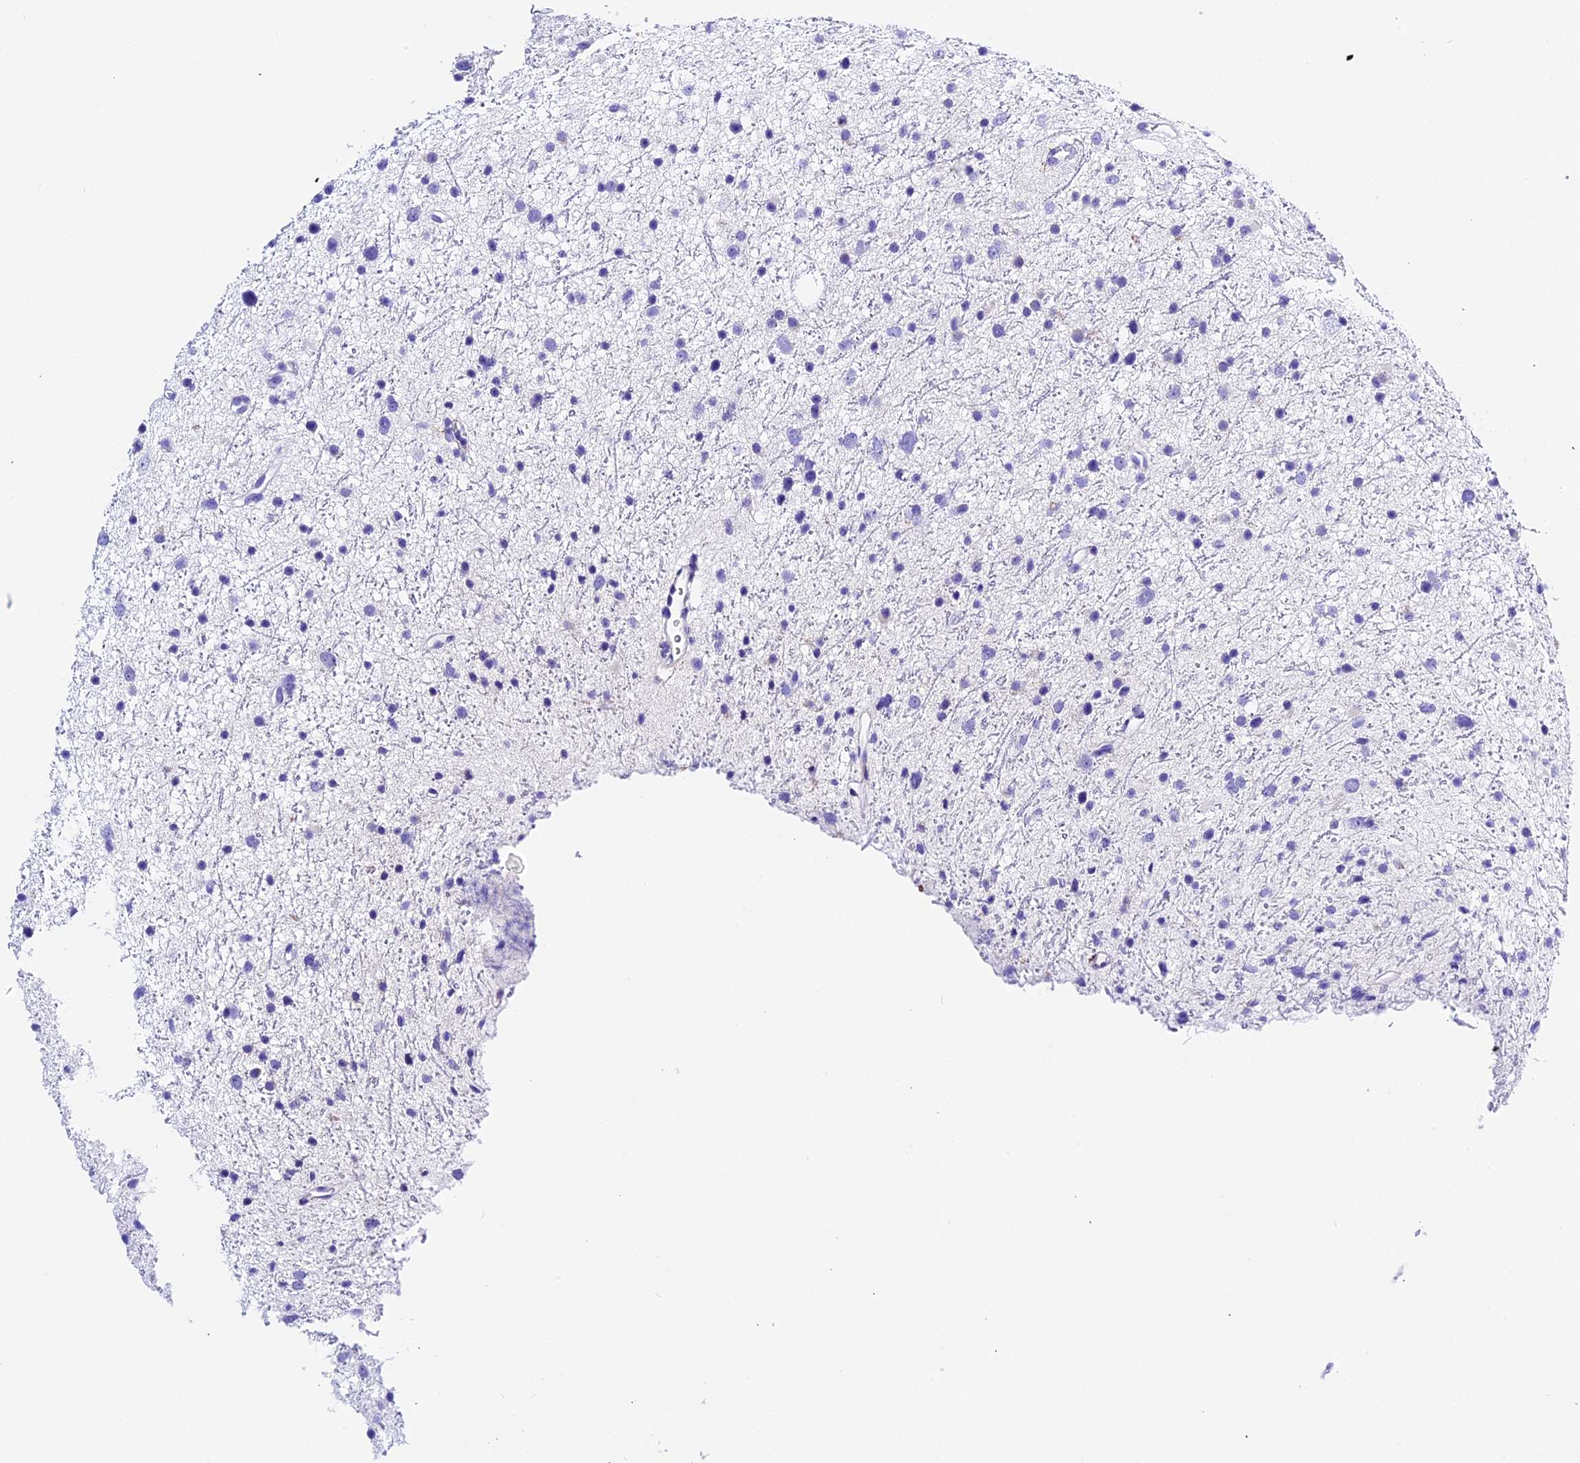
{"staining": {"intensity": "negative", "quantity": "none", "location": "none"}, "tissue": "glioma", "cell_type": "Tumor cells", "image_type": "cancer", "snomed": [{"axis": "morphology", "description": "Glioma, malignant, Low grade"}, {"axis": "topography", "description": "Cerebral cortex"}], "caption": "Tumor cells show no significant protein expression in malignant glioma (low-grade).", "gene": "PSG11", "patient": {"sex": "female", "age": 39}}